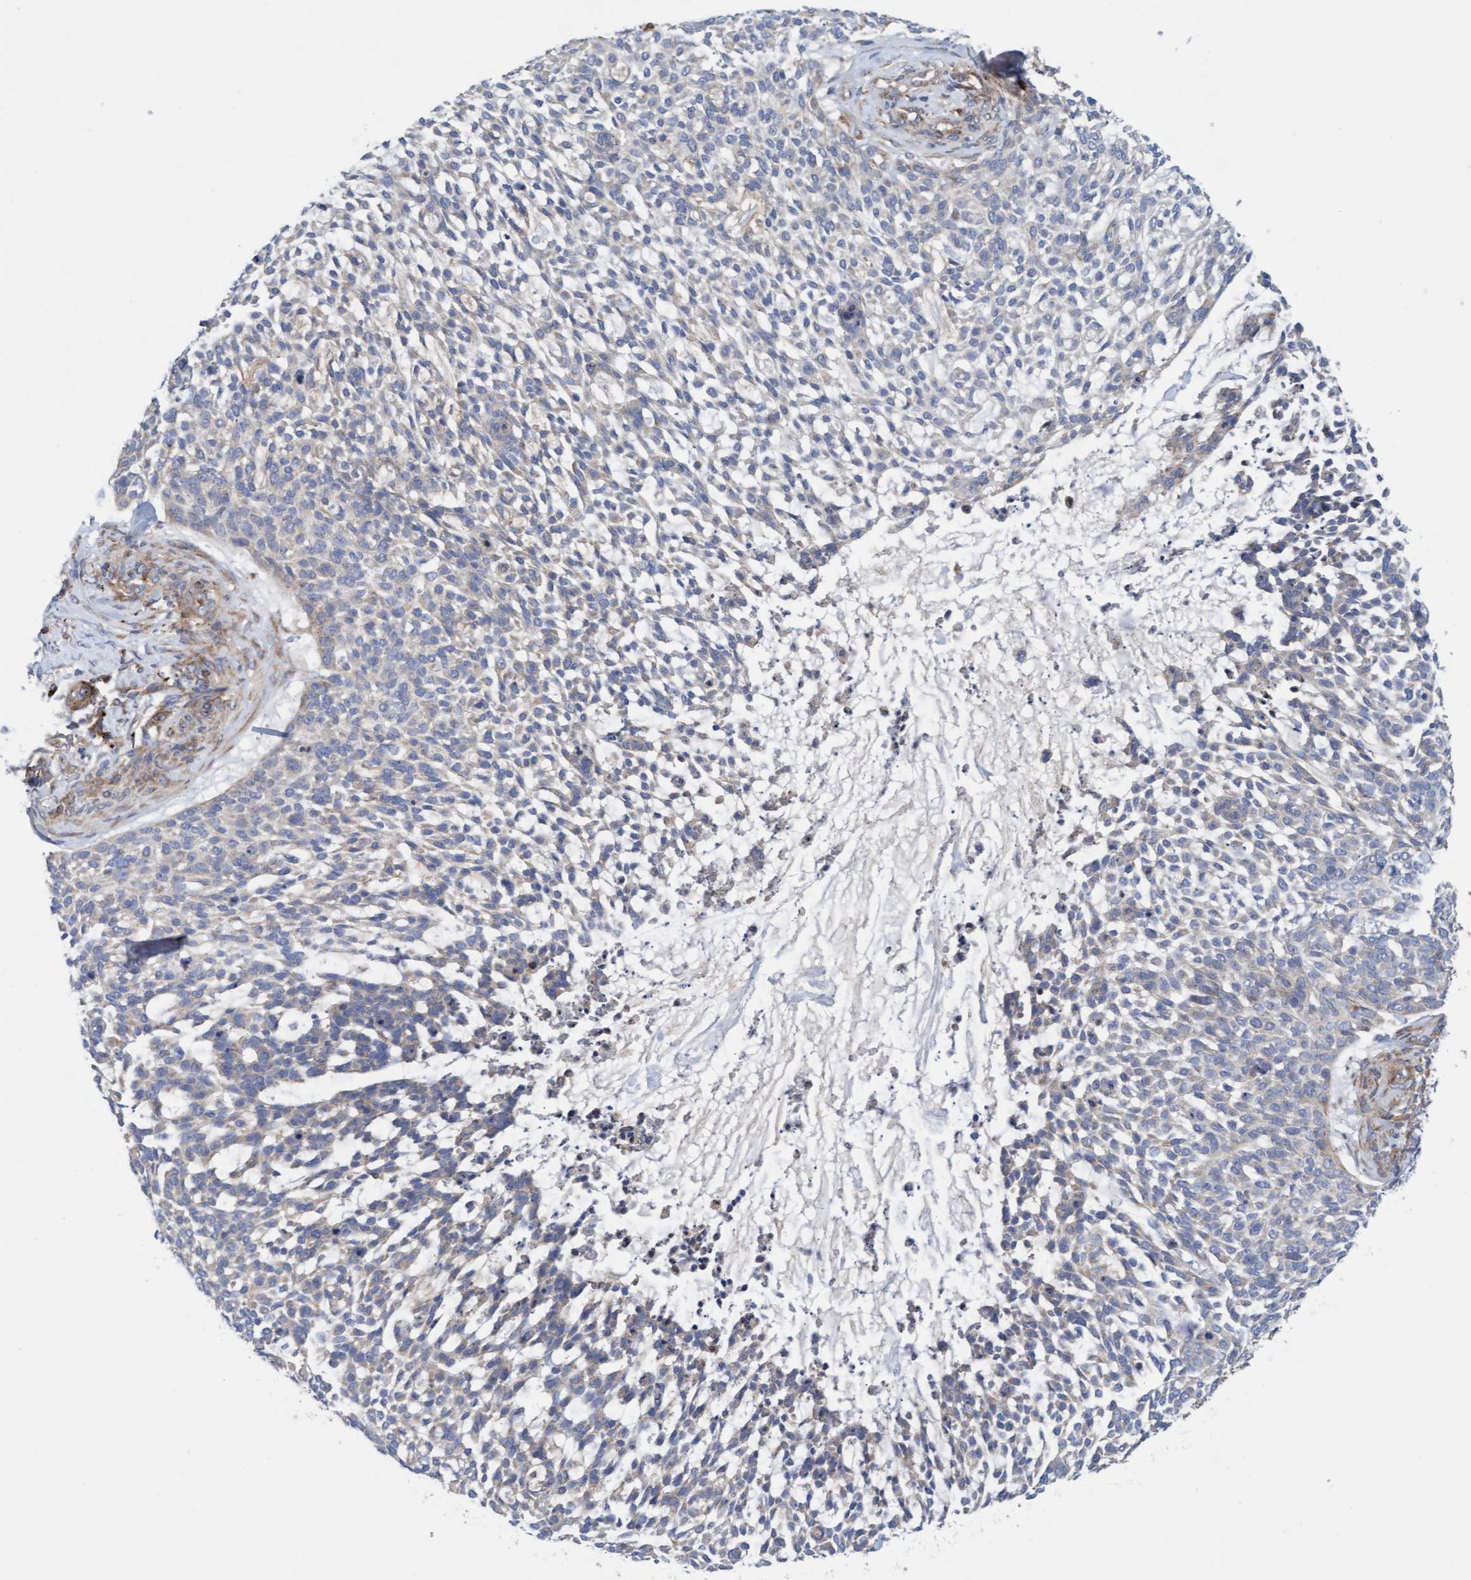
{"staining": {"intensity": "weak", "quantity": "<25%", "location": "cytoplasmic/membranous"}, "tissue": "skin cancer", "cell_type": "Tumor cells", "image_type": "cancer", "snomed": [{"axis": "morphology", "description": "Basal cell carcinoma"}, {"axis": "topography", "description": "Skin"}], "caption": "This is an immunohistochemistry histopathology image of human skin cancer. There is no staining in tumor cells.", "gene": "CDK5RAP3", "patient": {"sex": "female", "age": 64}}